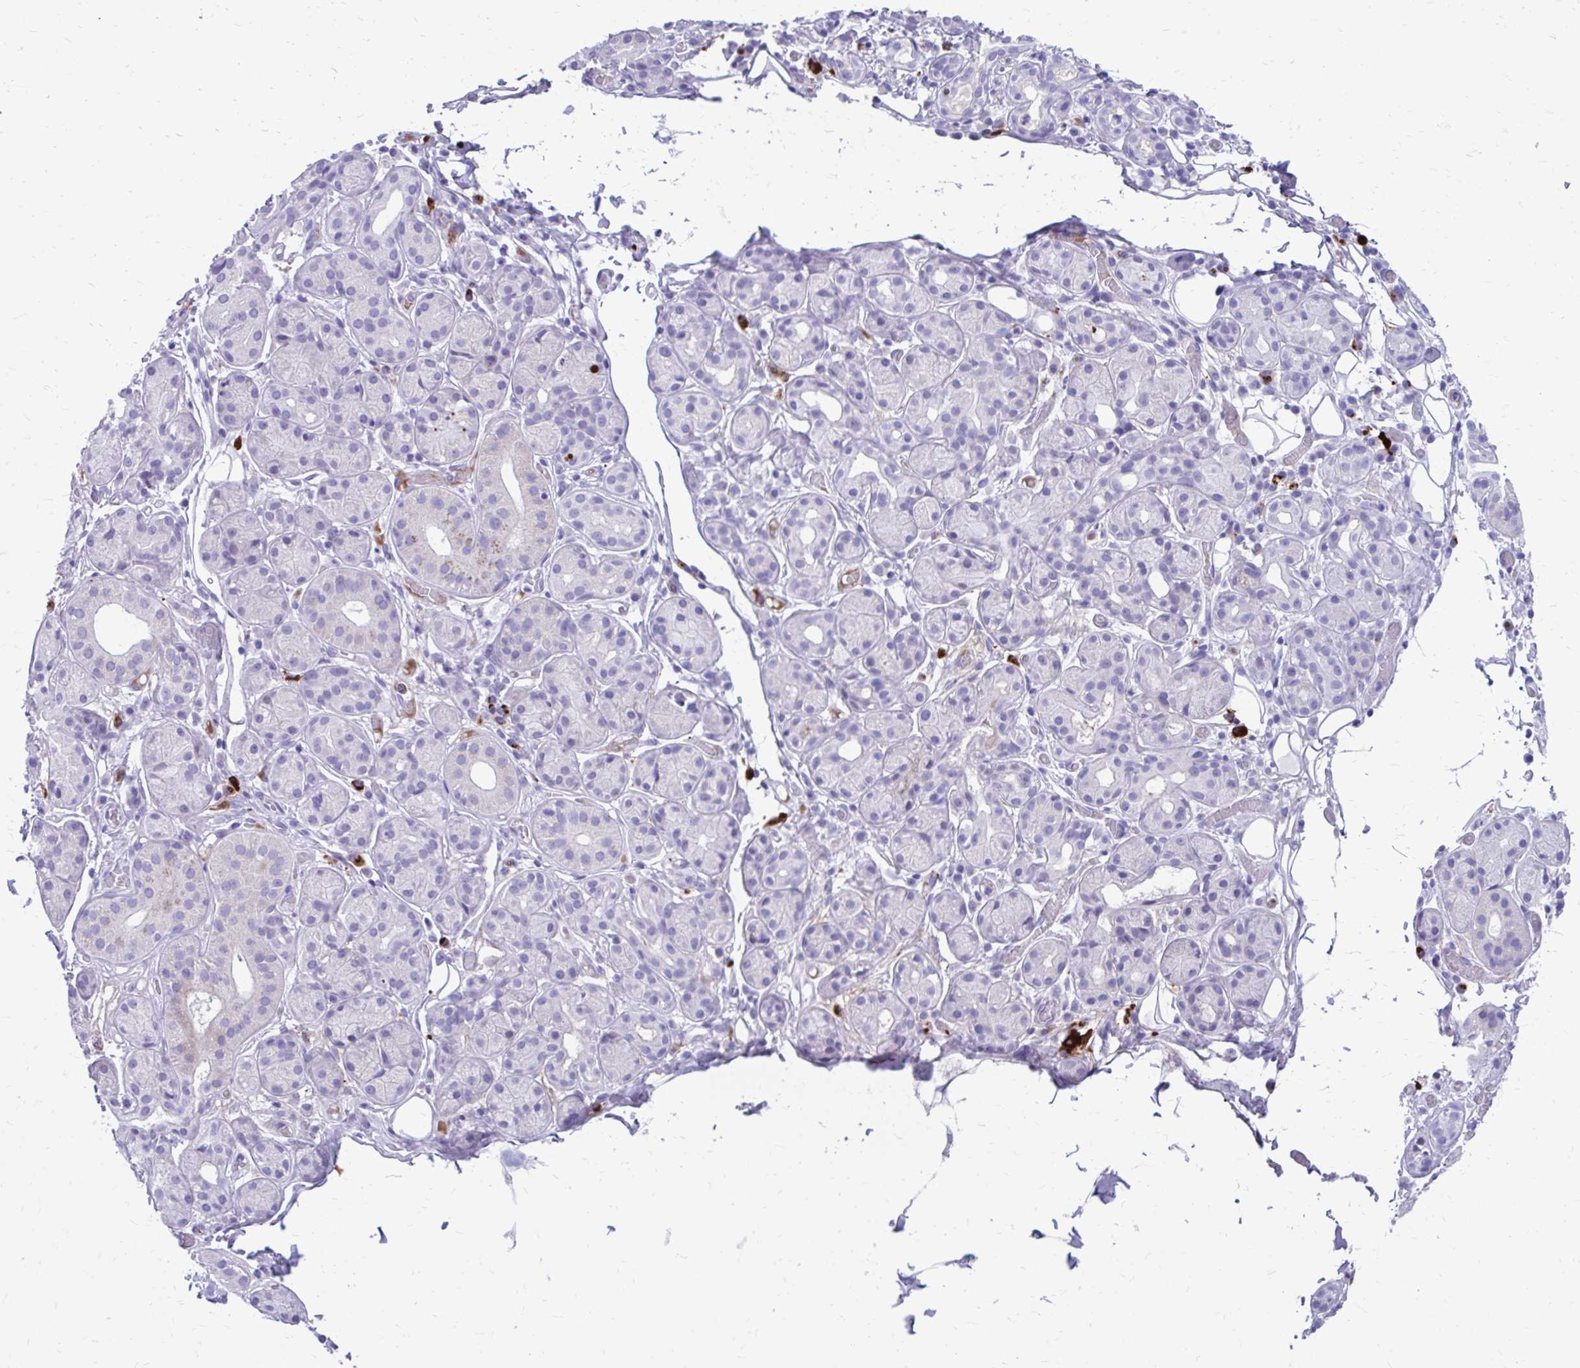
{"staining": {"intensity": "negative", "quantity": "none", "location": "none"}, "tissue": "salivary gland", "cell_type": "Glandular cells", "image_type": "normal", "snomed": [{"axis": "morphology", "description": "Normal tissue, NOS"}, {"axis": "topography", "description": "Salivary gland"}, {"axis": "topography", "description": "Peripheral nerve tissue"}], "caption": "This photomicrograph is of normal salivary gland stained with IHC to label a protein in brown with the nuclei are counter-stained blue. There is no positivity in glandular cells.", "gene": "SATL1", "patient": {"sex": "male", "age": 71}}